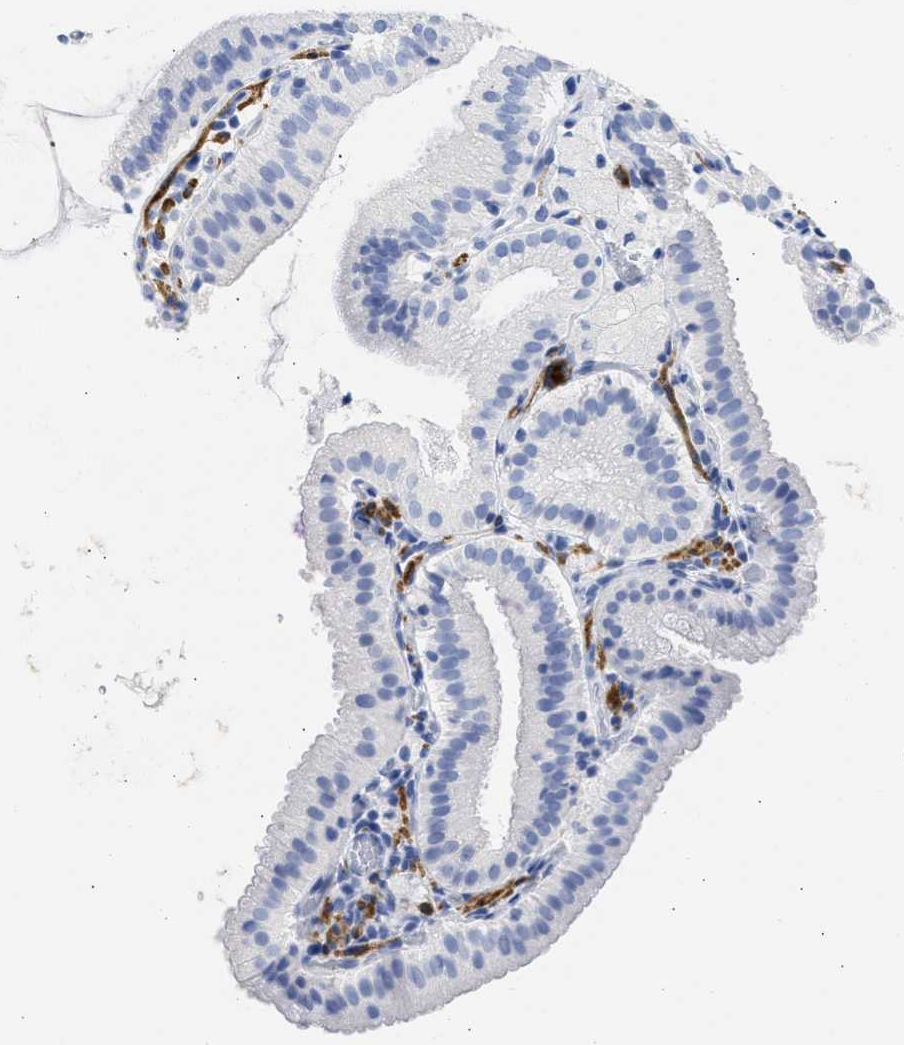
{"staining": {"intensity": "negative", "quantity": "none", "location": "none"}, "tissue": "gallbladder", "cell_type": "Glandular cells", "image_type": "normal", "snomed": [{"axis": "morphology", "description": "Normal tissue, NOS"}, {"axis": "topography", "description": "Gallbladder"}], "caption": "Immunohistochemical staining of benign human gallbladder shows no significant positivity in glandular cells. The staining is performed using DAB brown chromogen with nuclei counter-stained in using hematoxylin.", "gene": "NCAM1", "patient": {"sex": "male", "age": 54}}